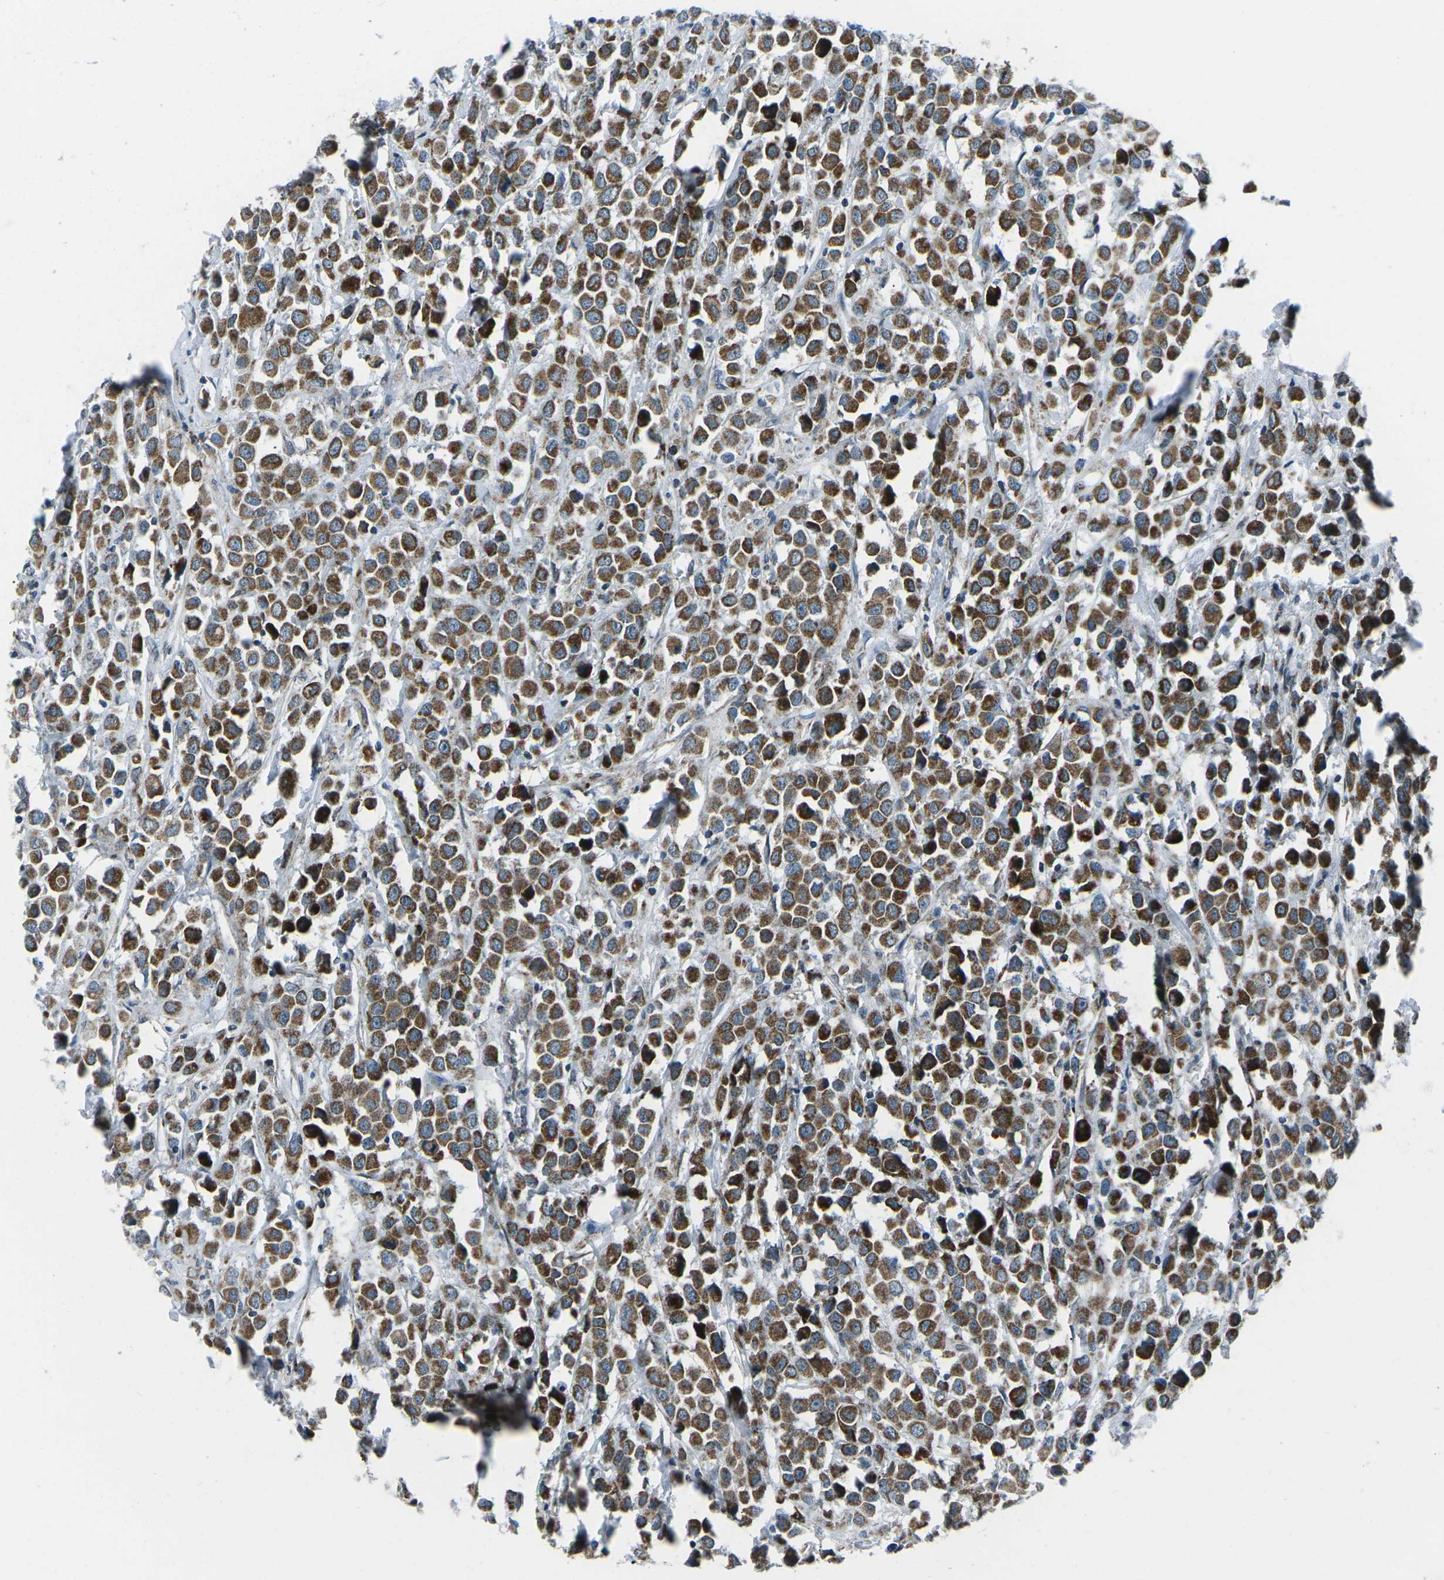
{"staining": {"intensity": "strong", "quantity": ">75%", "location": "cytoplasmic/membranous"}, "tissue": "breast cancer", "cell_type": "Tumor cells", "image_type": "cancer", "snomed": [{"axis": "morphology", "description": "Duct carcinoma"}, {"axis": "topography", "description": "Breast"}], "caption": "Human intraductal carcinoma (breast) stained for a protein (brown) demonstrates strong cytoplasmic/membranous positive staining in approximately >75% of tumor cells.", "gene": "RFESD", "patient": {"sex": "female", "age": 61}}